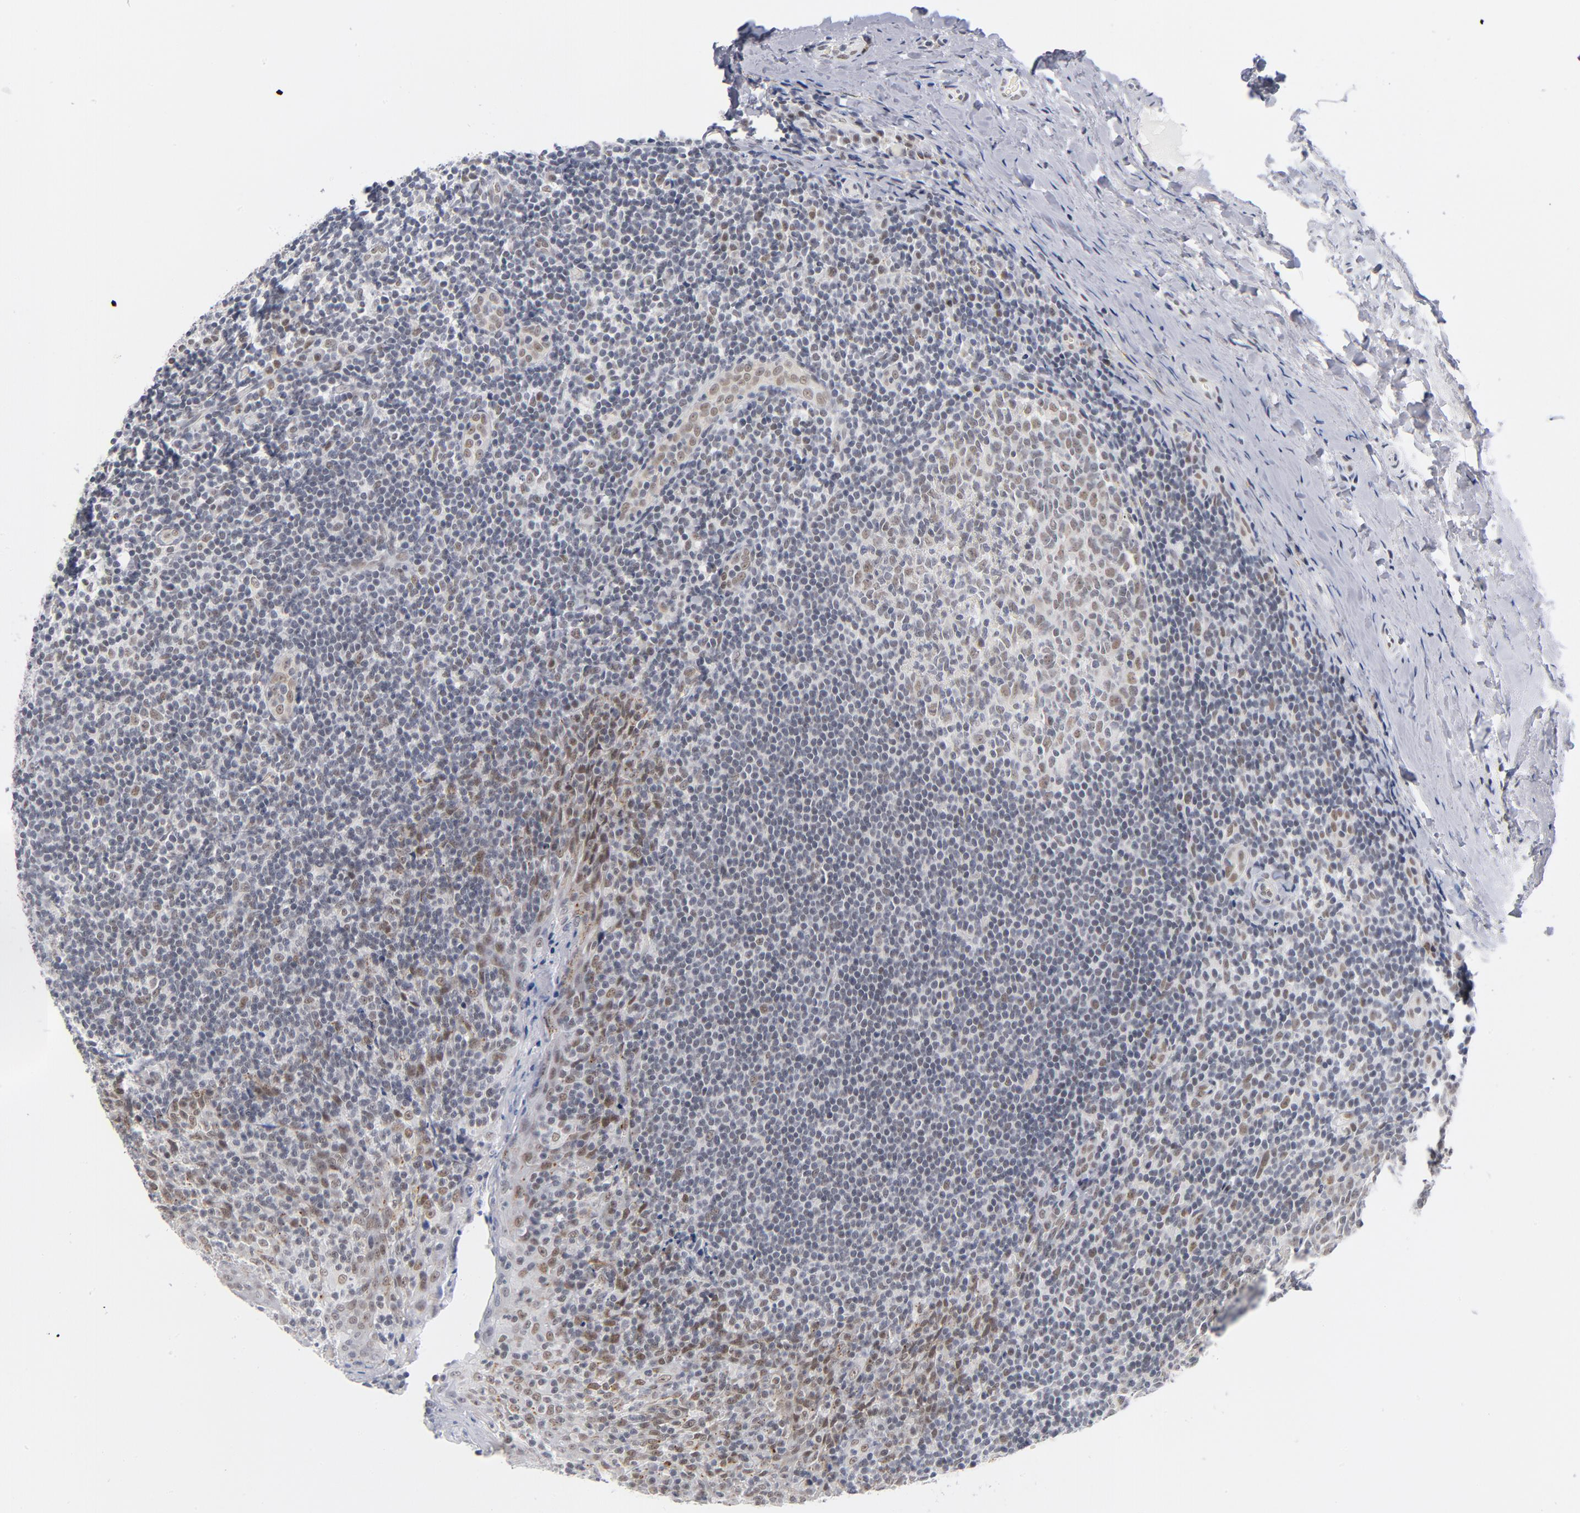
{"staining": {"intensity": "weak", "quantity": "25%-75%", "location": "nuclear"}, "tissue": "tonsil", "cell_type": "Germinal center cells", "image_type": "normal", "snomed": [{"axis": "morphology", "description": "Normal tissue, NOS"}, {"axis": "topography", "description": "Tonsil"}], "caption": "This micrograph shows normal tonsil stained with immunohistochemistry to label a protein in brown. The nuclear of germinal center cells show weak positivity for the protein. Nuclei are counter-stained blue.", "gene": "BAP1", "patient": {"sex": "male", "age": 31}}